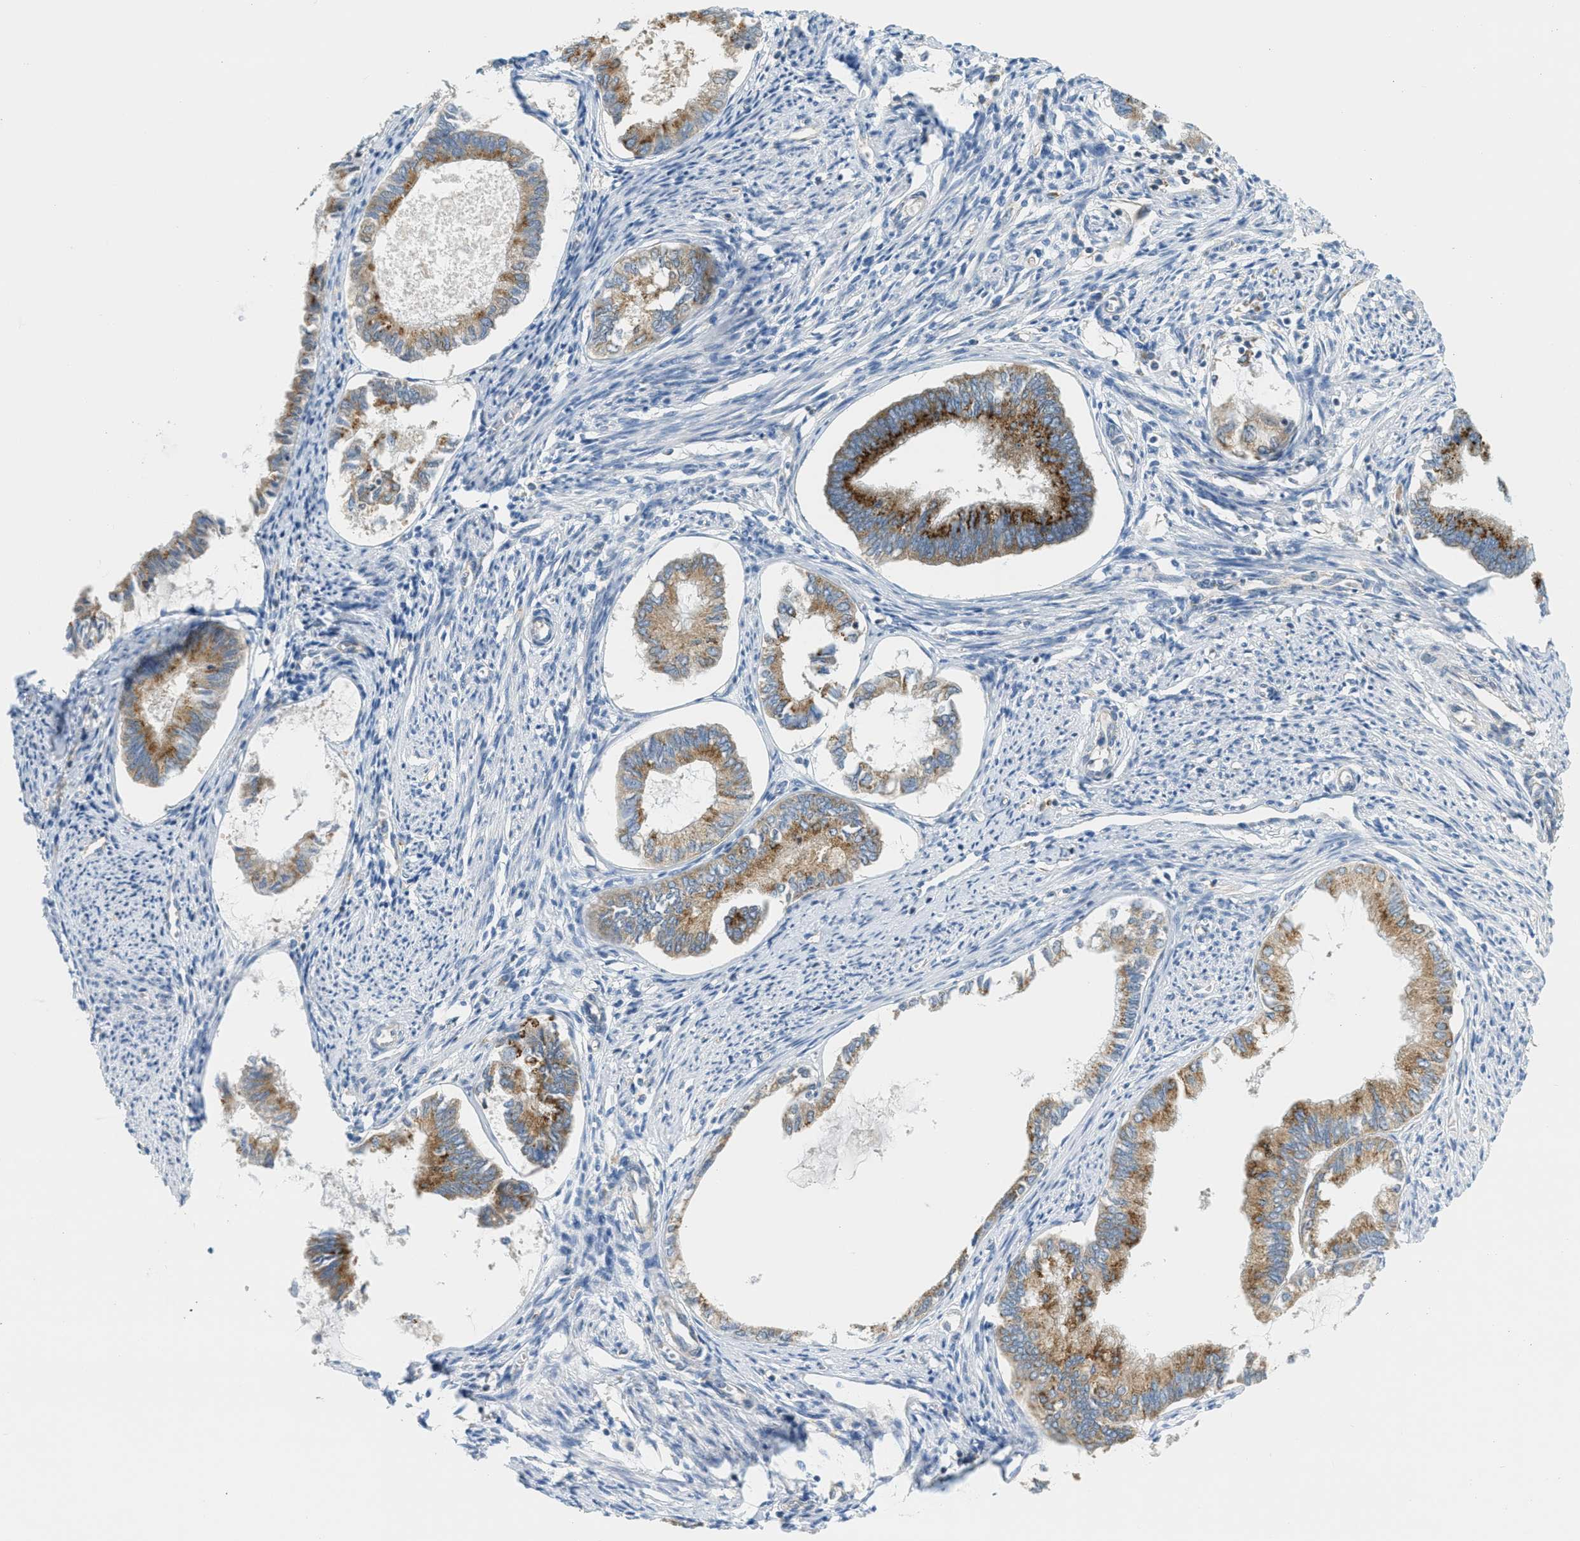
{"staining": {"intensity": "moderate", "quantity": ">75%", "location": "cytoplasmic/membranous"}, "tissue": "endometrial cancer", "cell_type": "Tumor cells", "image_type": "cancer", "snomed": [{"axis": "morphology", "description": "Adenocarcinoma, NOS"}, {"axis": "topography", "description": "Endometrium"}], "caption": "Moderate cytoplasmic/membranous protein positivity is identified in approximately >75% of tumor cells in adenocarcinoma (endometrial).", "gene": "ABCF1", "patient": {"sex": "female", "age": 86}}